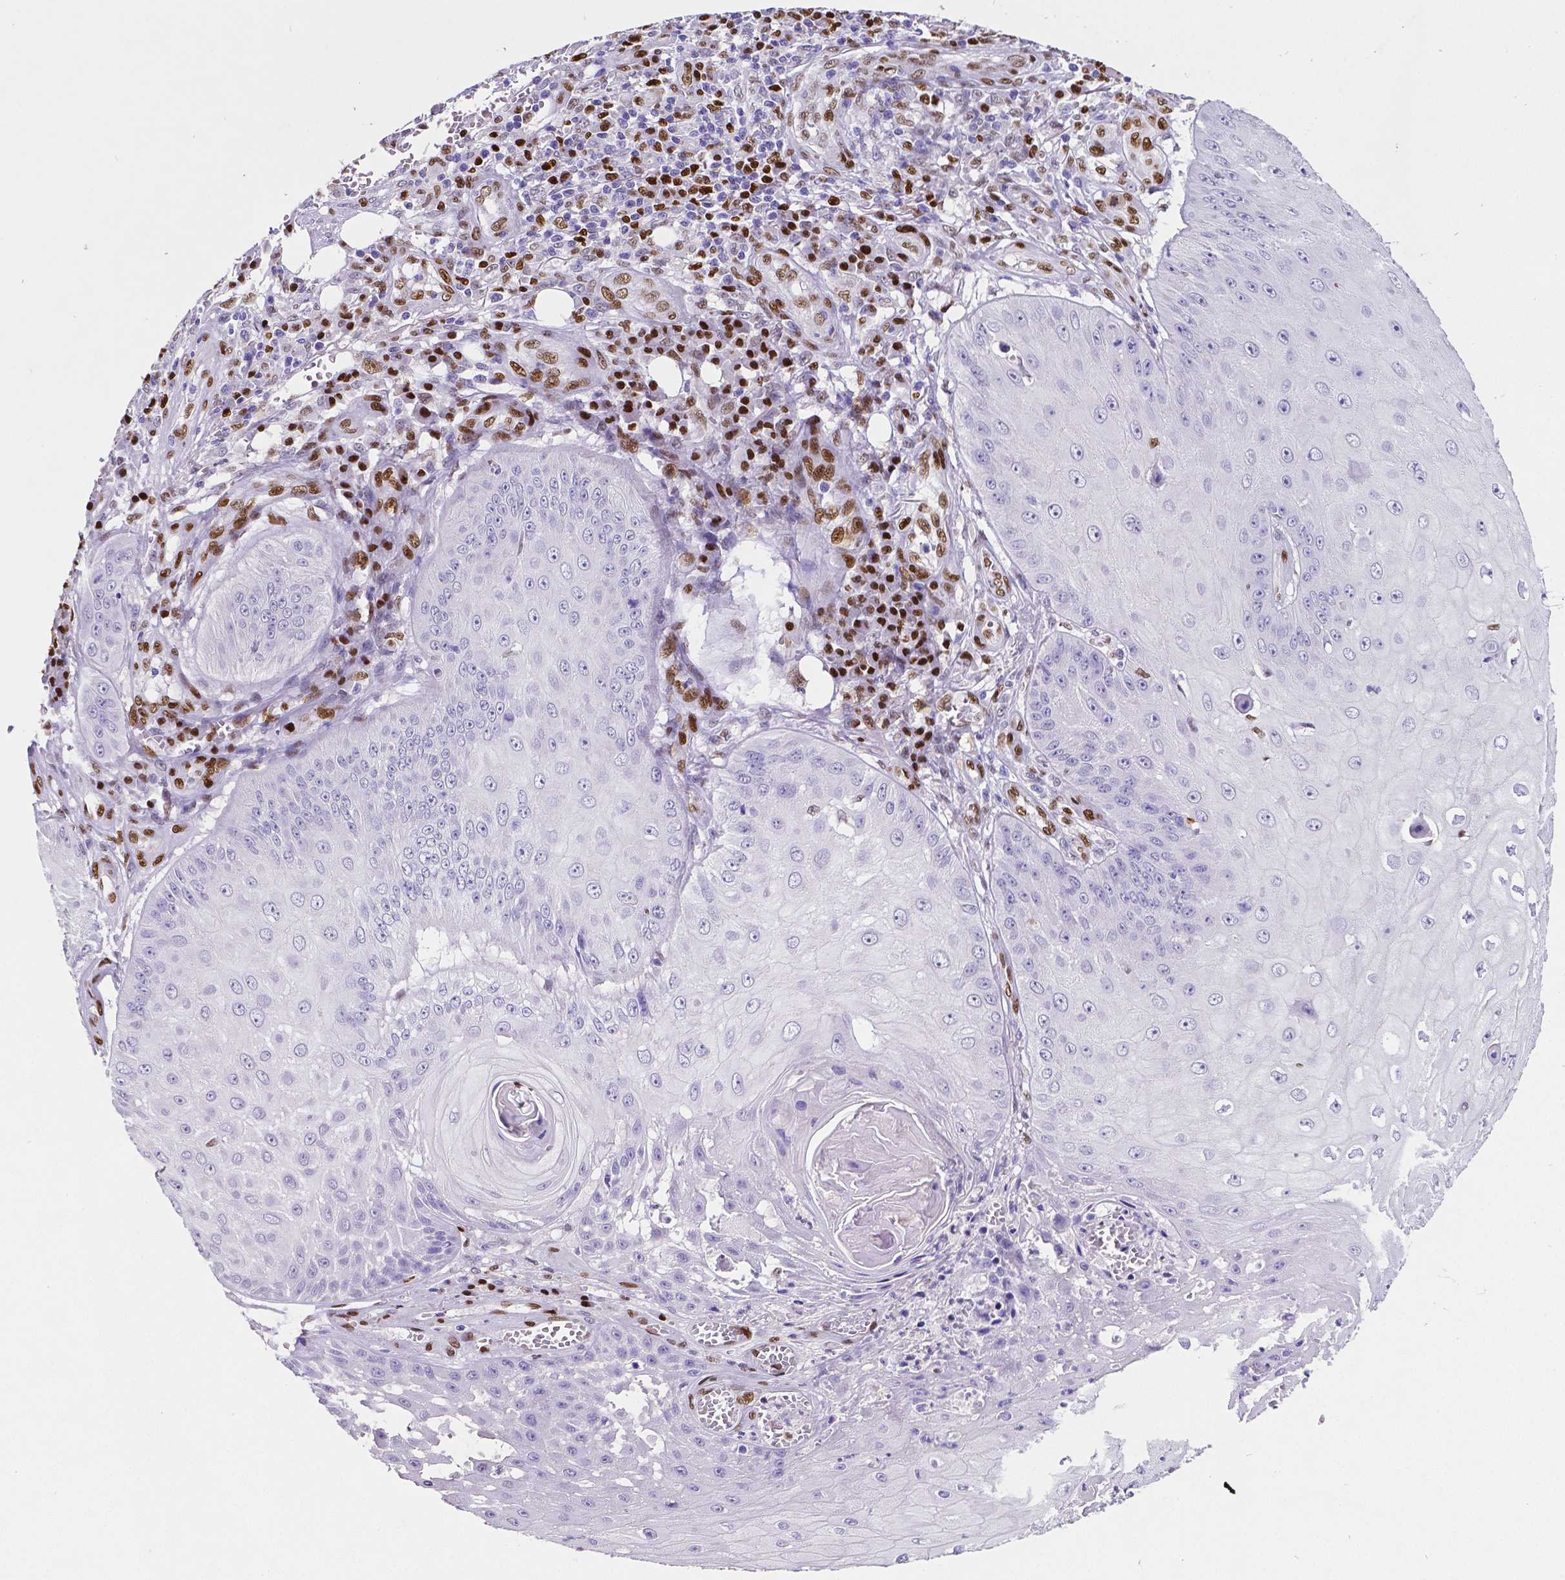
{"staining": {"intensity": "negative", "quantity": "none", "location": "none"}, "tissue": "skin cancer", "cell_type": "Tumor cells", "image_type": "cancer", "snomed": [{"axis": "morphology", "description": "Squamous cell carcinoma, NOS"}, {"axis": "topography", "description": "Skin"}], "caption": "A histopathology image of human skin cancer (squamous cell carcinoma) is negative for staining in tumor cells.", "gene": "MEF2C", "patient": {"sex": "male", "age": 70}}